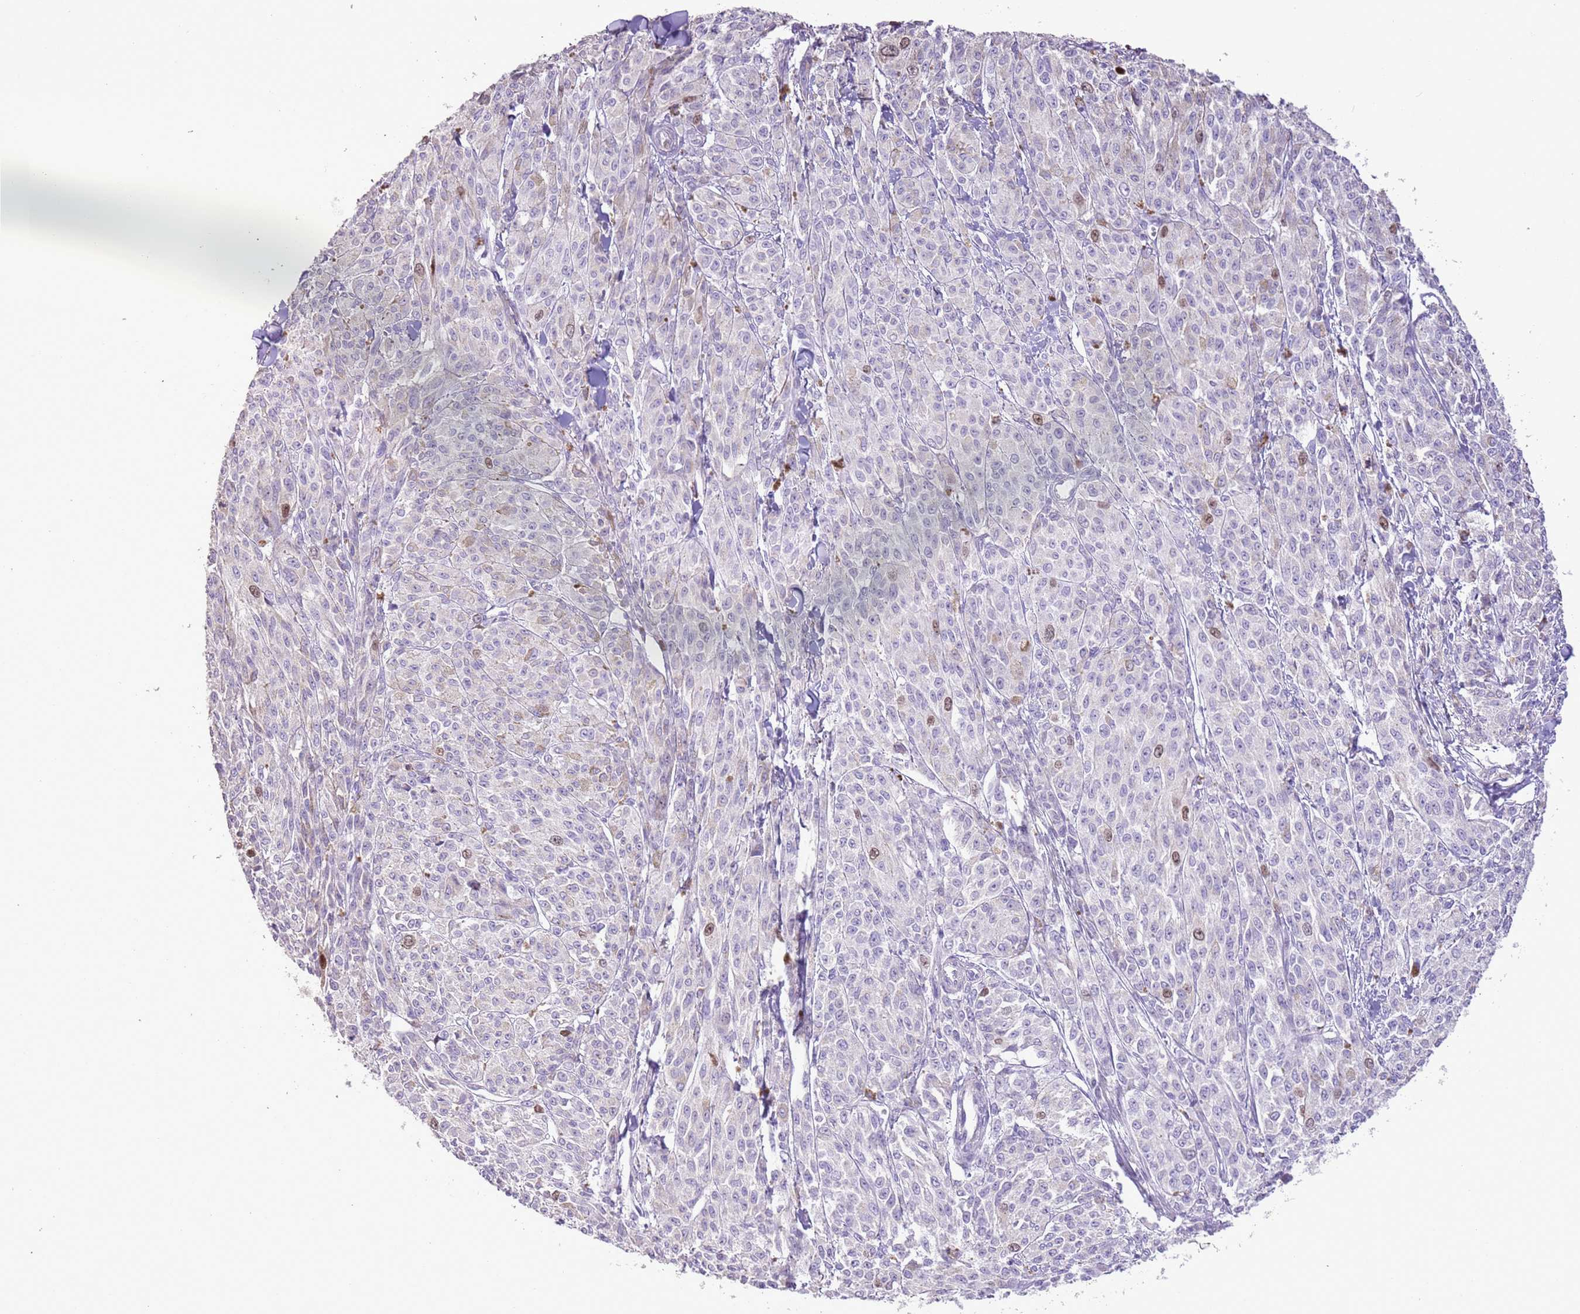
{"staining": {"intensity": "moderate", "quantity": "<25%", "location": "nuclear"}, "tissue": "melanoma", "cell_type": "Tumor cells", "image_type": "cancer", "snomed": [{"axis": "morphology", "description": "Malignant melanoma, NOS"}, {"axis": "topography", "description": "Skin"}], "caption": "Tumor cells demonstrate low levels of moderate nuclear expression in approximately <25% of cells in human malignant melanoma.", "gene": "GMNN", "patient": {"sex": "female", "age": 52}}